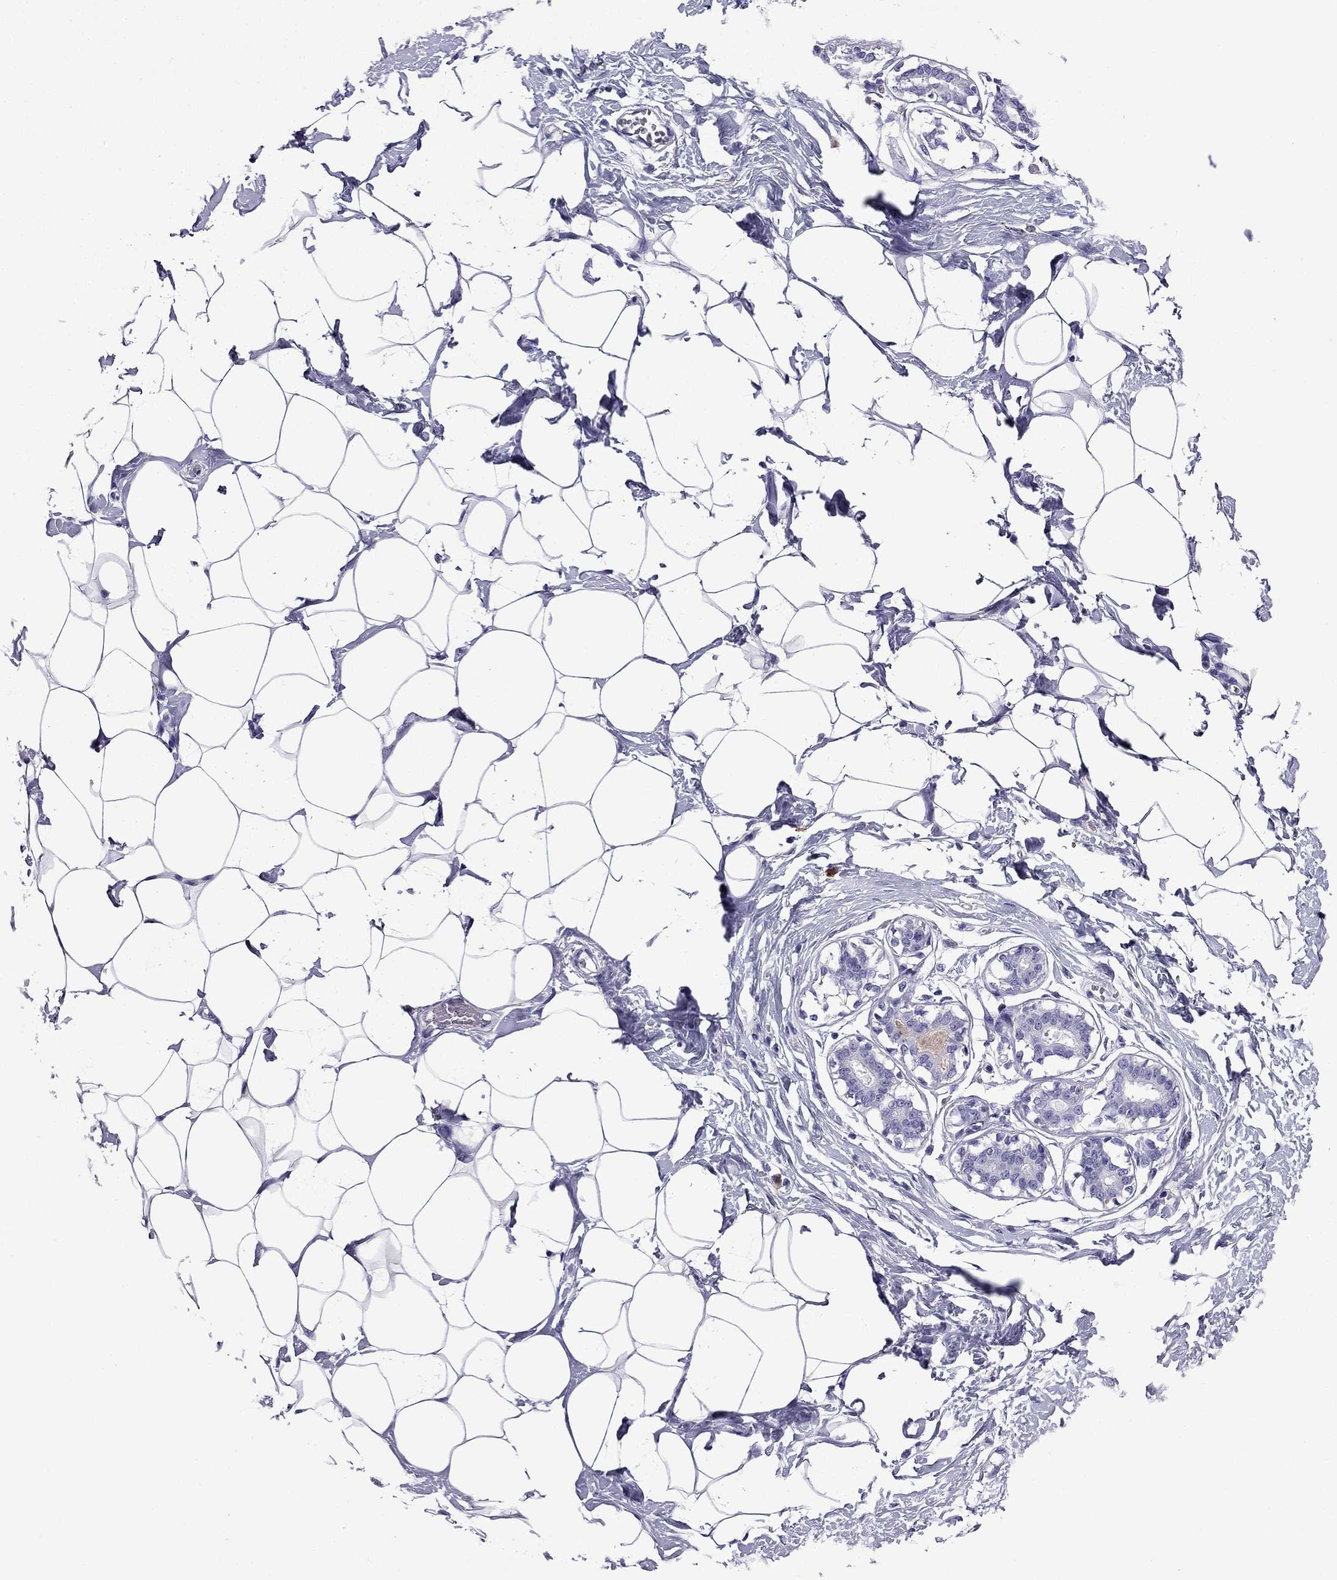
{"staining": {"intensity": "negative", "quantity": "none", "location": "none"}, "tissue": "breast", "cell_type": "Adipocytes", "image_type": "normal", "snomed": [{"axis": "morphology", "description": "Normal tissue, NOS"}, {"axis": "morphology", "description": "Lobular carcinoma, in situ"}, {"axis": "topography", "description": "Breast"}], "caption": "There is no significant positivity in adipocytes of breast. (DAB immunohistochemistry (IHC), high magnification).", "gene": "TSSK4", "patient": {"sex": "female", "age": 35}}